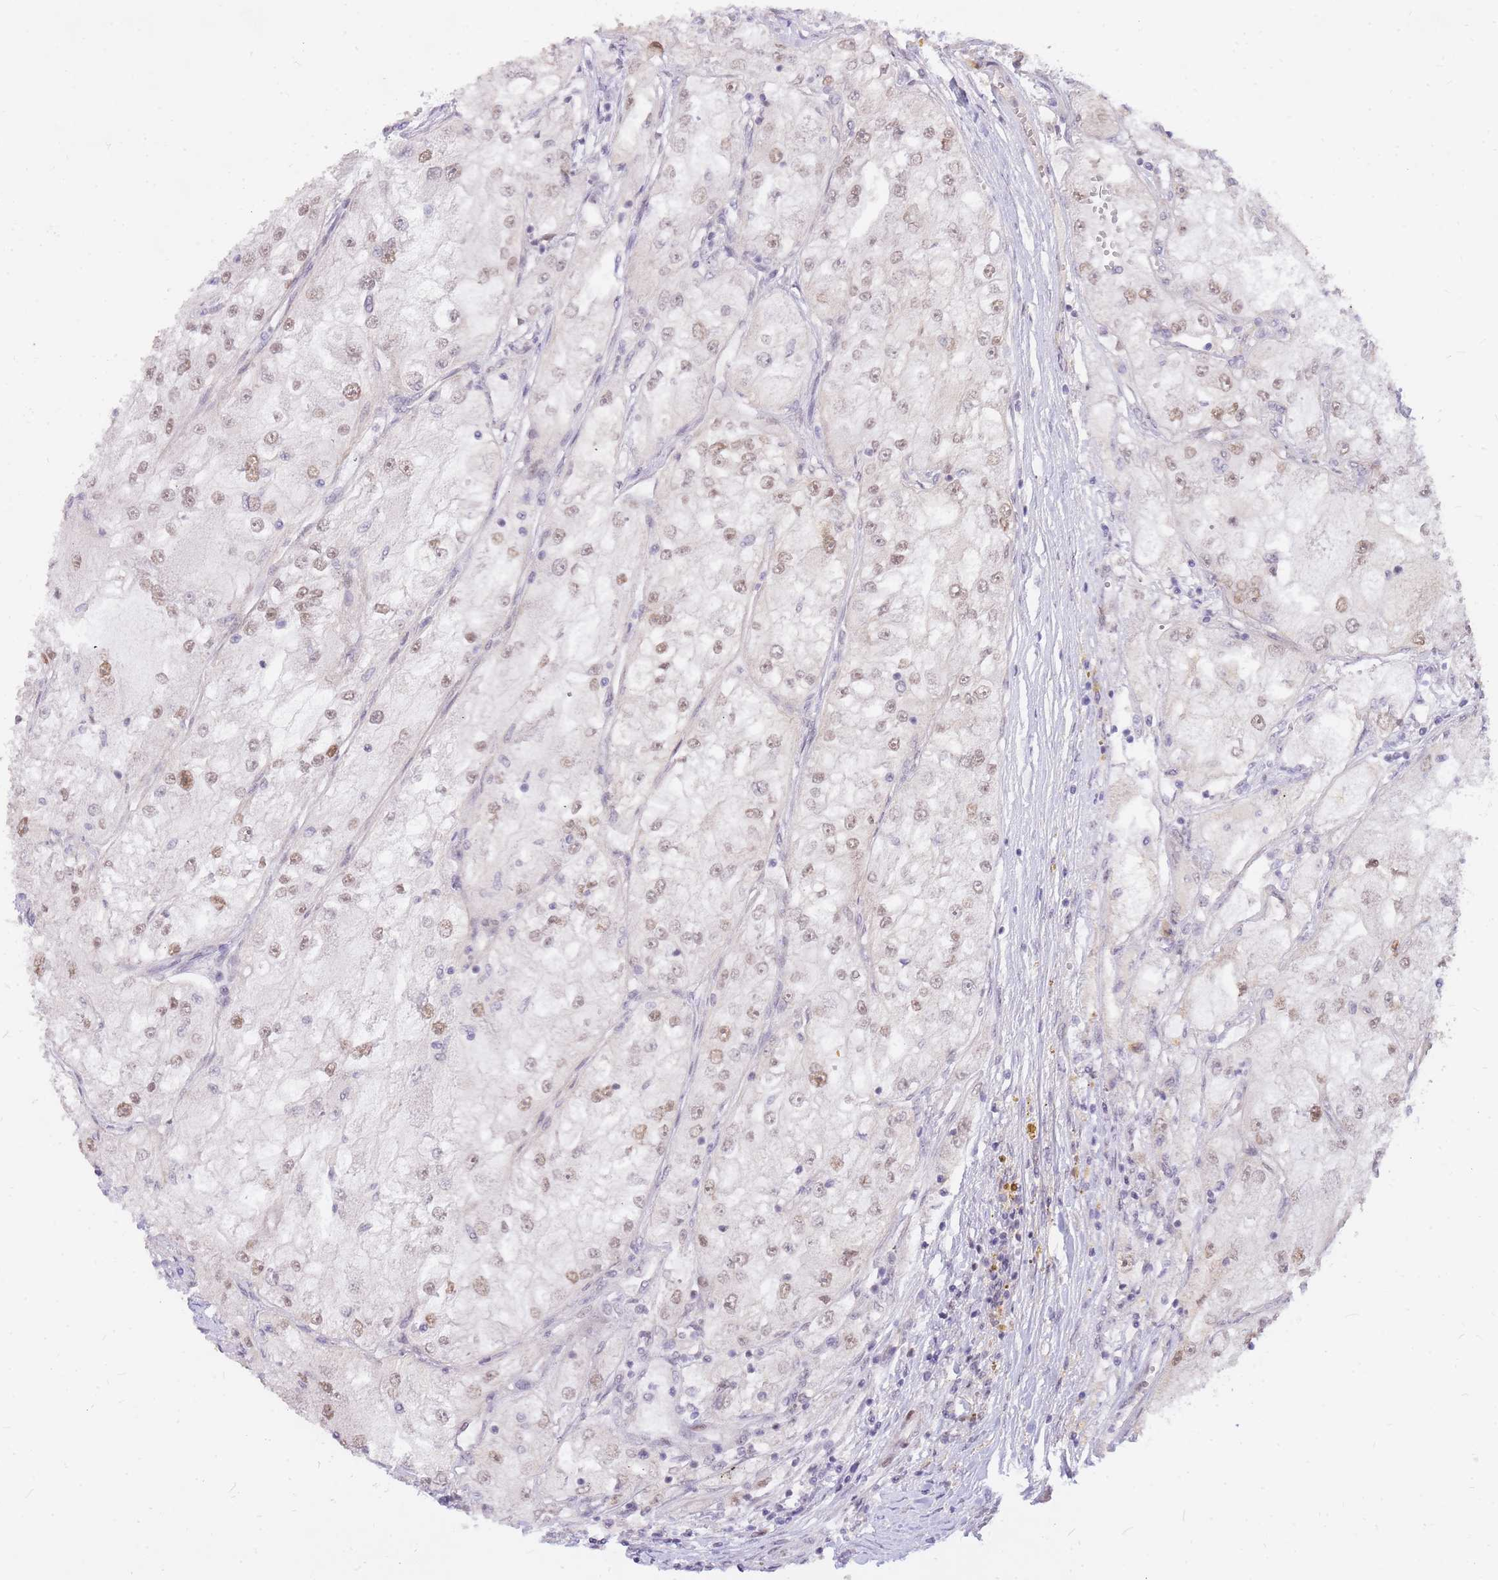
{"staining": {"intensity": "moderate", "quantity": ">75%", "location": "nuclear"}, "tissue": "renal cancer", "cell_type": "Tumor cells", "image_type": "cancer", "snomed": [{"axis": "morphology", "description": "Adenocarcinoma, NOS"}, {"axis": "topography", "description": "Kidney"}], "caption": "A brown stain highlights moderate nuclear positivity of a protein in human adenocarcinoma (renal) tumor cells.", "gene": "TLE2", "patient": {"sex": "female", "age": 72}}